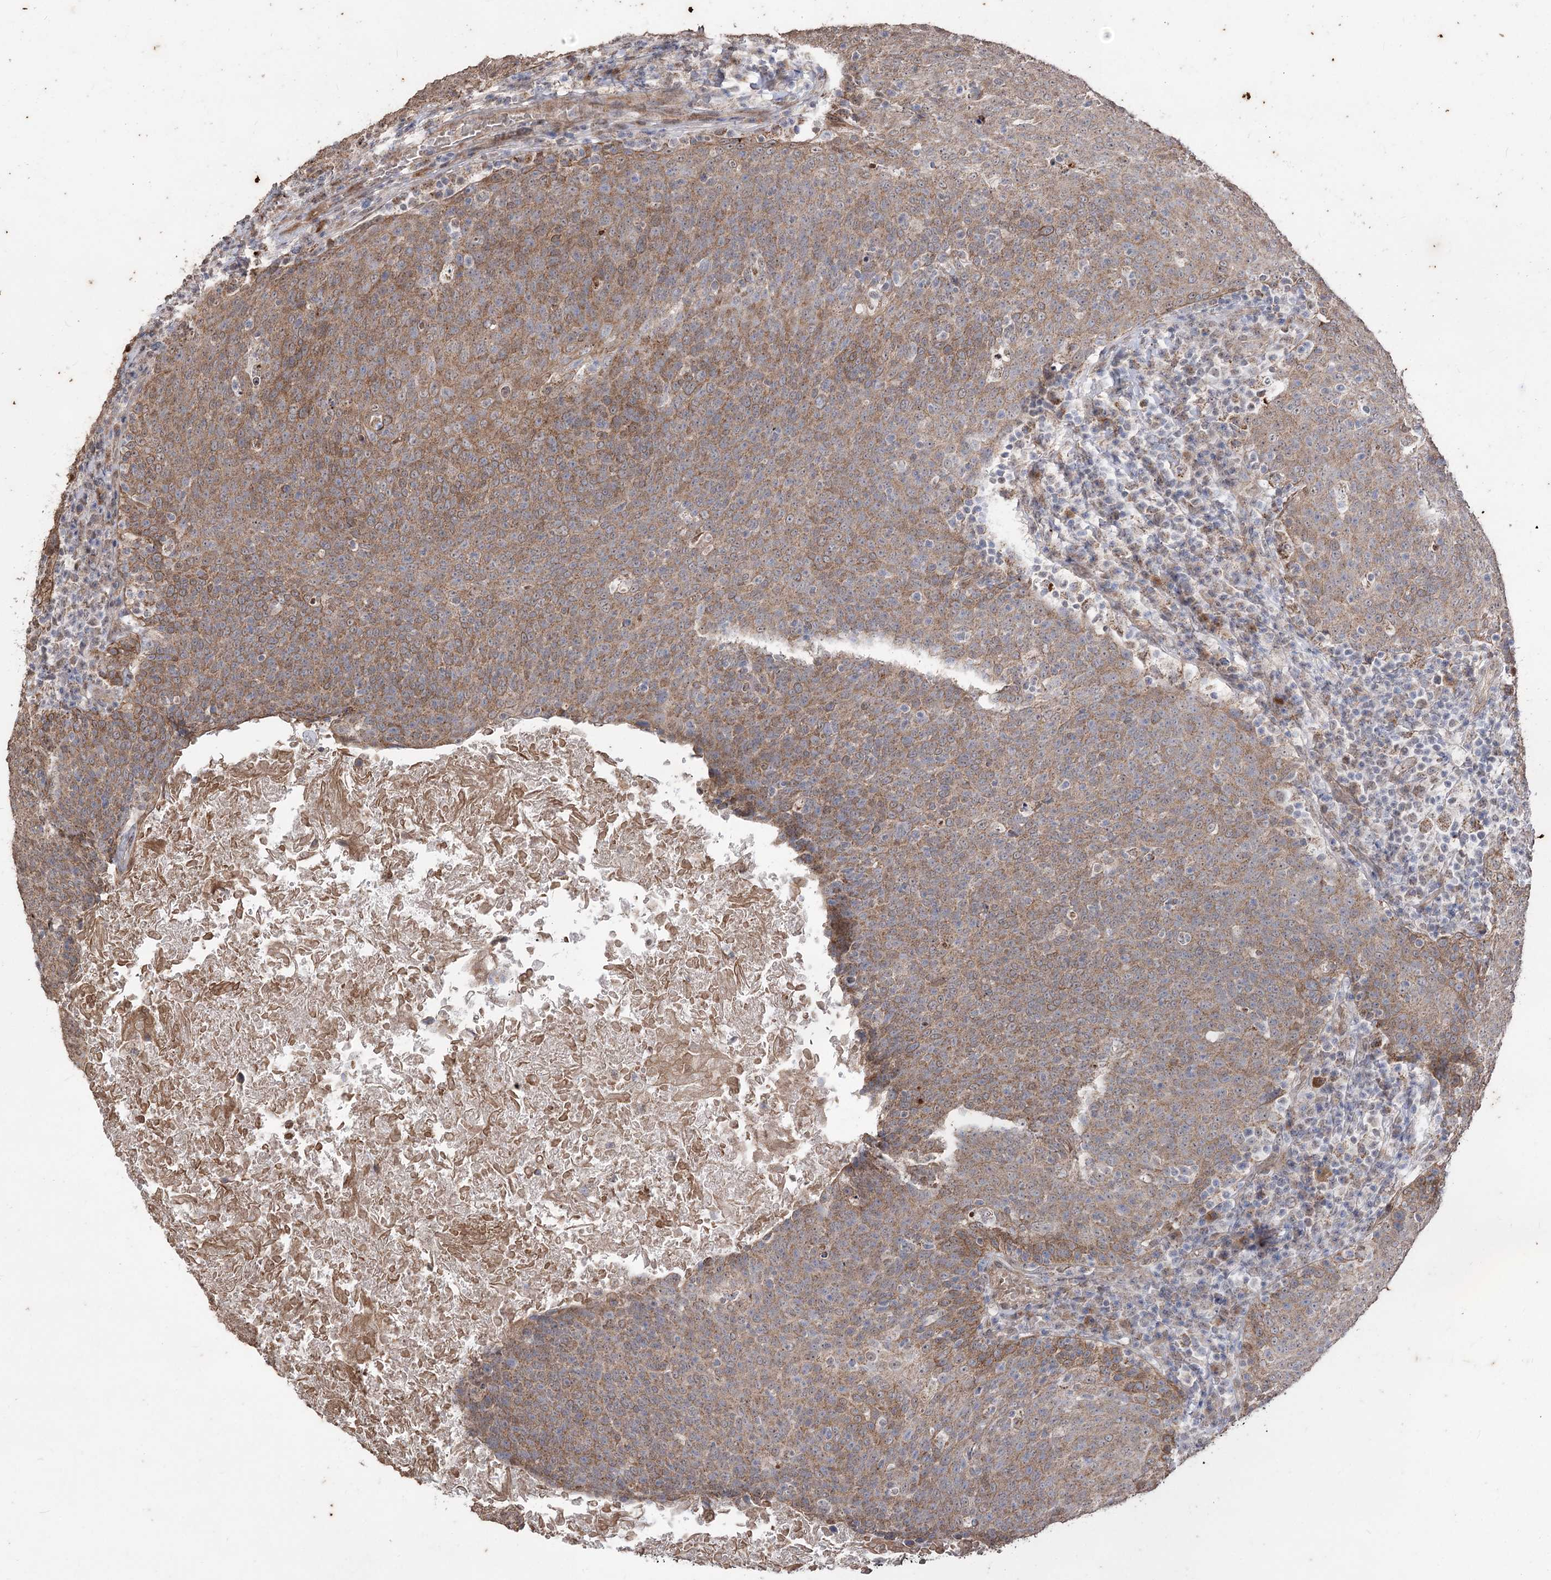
{"staining": {"intensity": "moderate", "quantity": ">75%", "location": "cytoplasmic/membranous"}, "tissue": "head and neck cancer", "cell_type": "Tumor cells", "image_type": "cancer", "snomed": [{"axis": "morphology", "description": "Squamous cell carcinoma, NOS"}, {"axis": "morphology", "description": "Squamous cell carcinoma, metastatic, NOS"}, {"axis": "topography", "description": "Lymph node"}, {"axis": "topography", "description": "Head-Neck"}], "caption": "Head and neck metastatic squamous cell carcinoma stained with immunohistochemistry (IHC) demonstrates moderate cytoplasmic/membranous positivity in about >75% of tumor cells. The staining was performed using DAB (3,3'-diaminobenzidine), with brown indicating positive protein expression. Nuclei are stained blue with hematoxylin.", "gene": "ZSCAN23", "patient": {"sex": "male", "age": 62}}